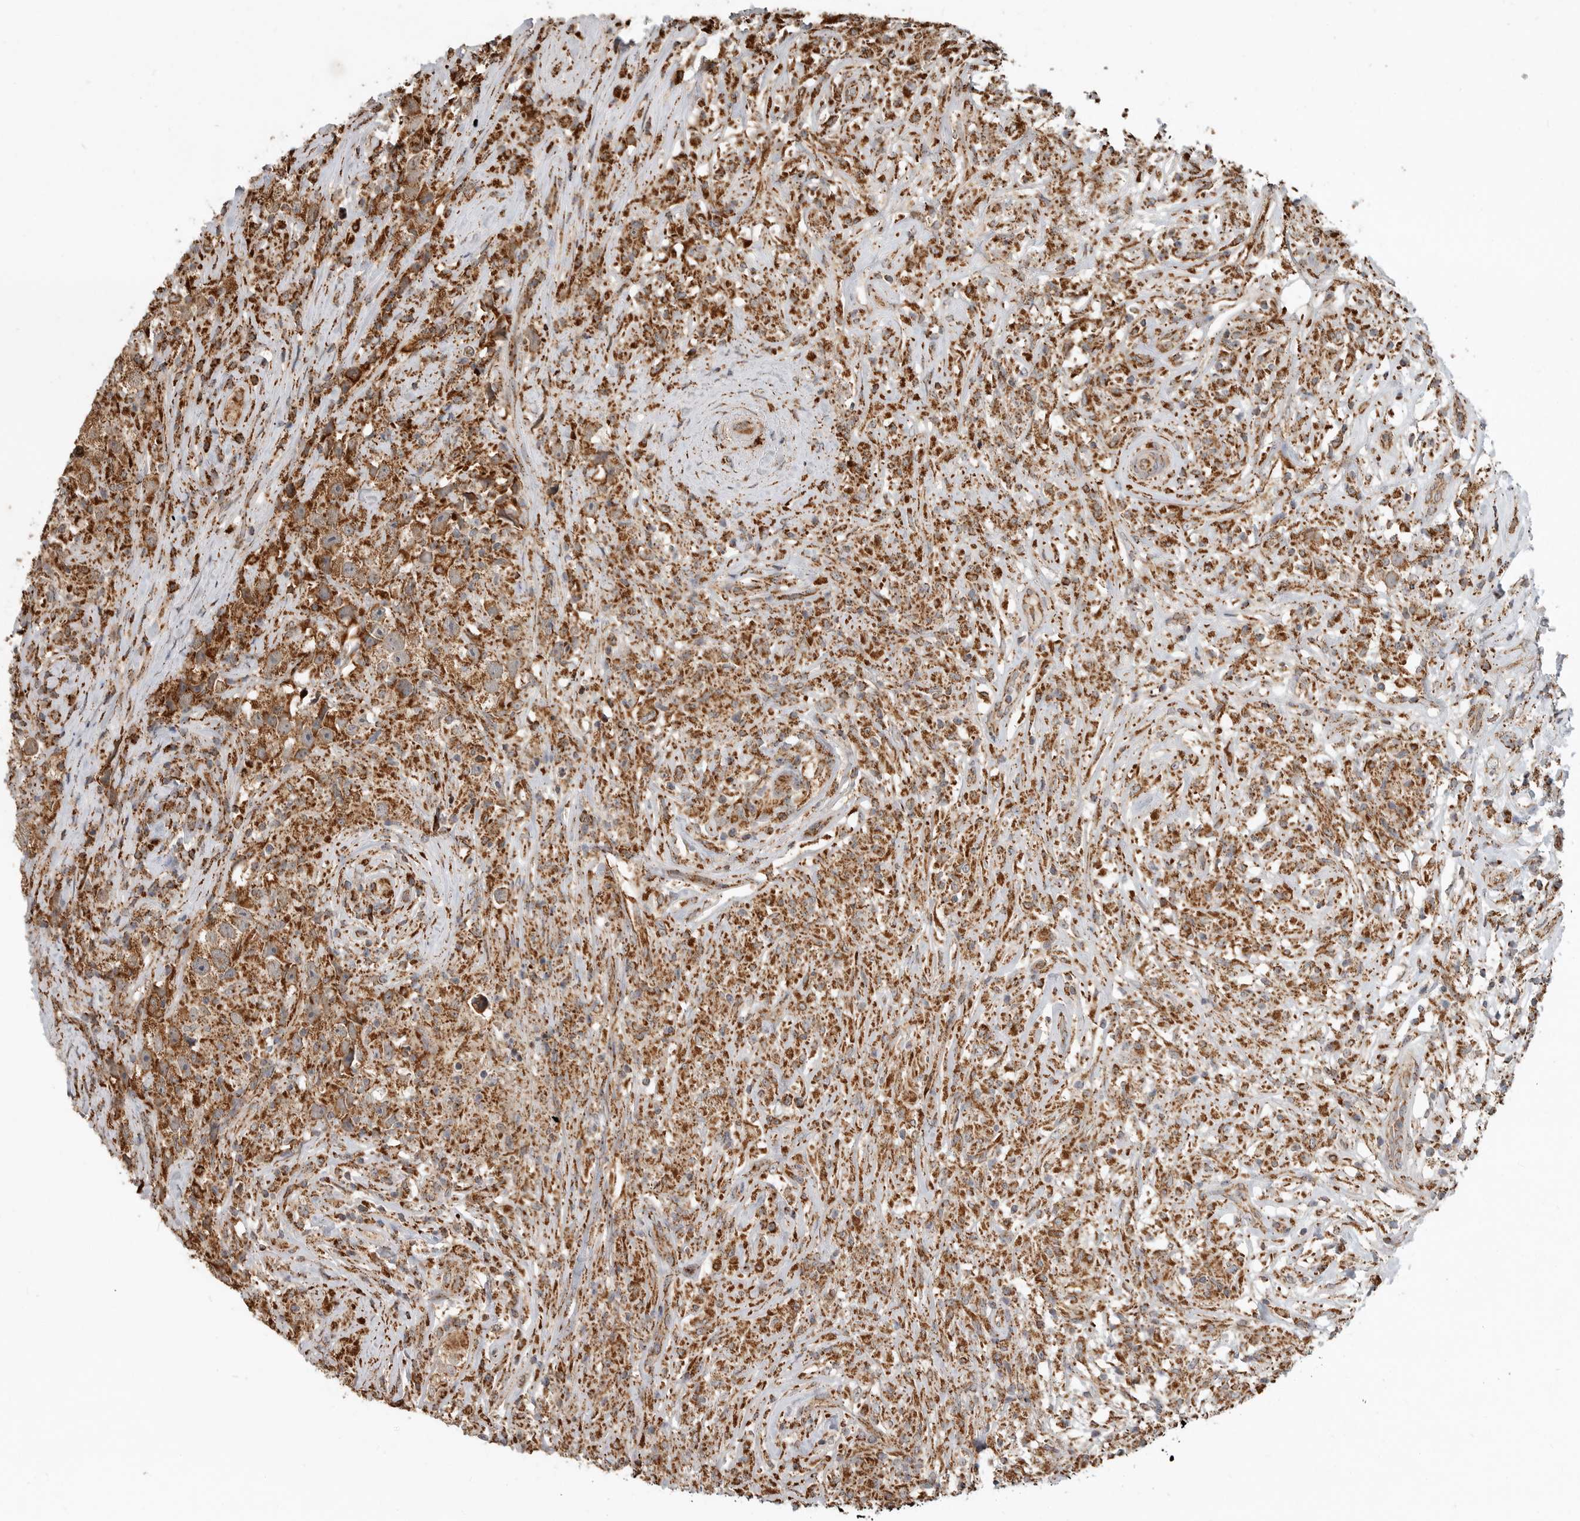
{"staining": {"intensity": "moderate", "quantity": ">75%", "location": "cytoplasmic/membranous"}, "tissue": "testis cancer", "cell_type": "Tumor cells", "image_type": "cancer", "snomed": [{"axis": "morphology", "description": "Seminoma, NOS"}, {"axis": "topography", "description": "Testis"}], "caption": "Protein staining reveals moderate cytoplasmic/membranous positivity in about >75% of tumor cells in testis seminoma.", "gene": "GCNT2", "patient": {"sex": "male", "age": 49}}